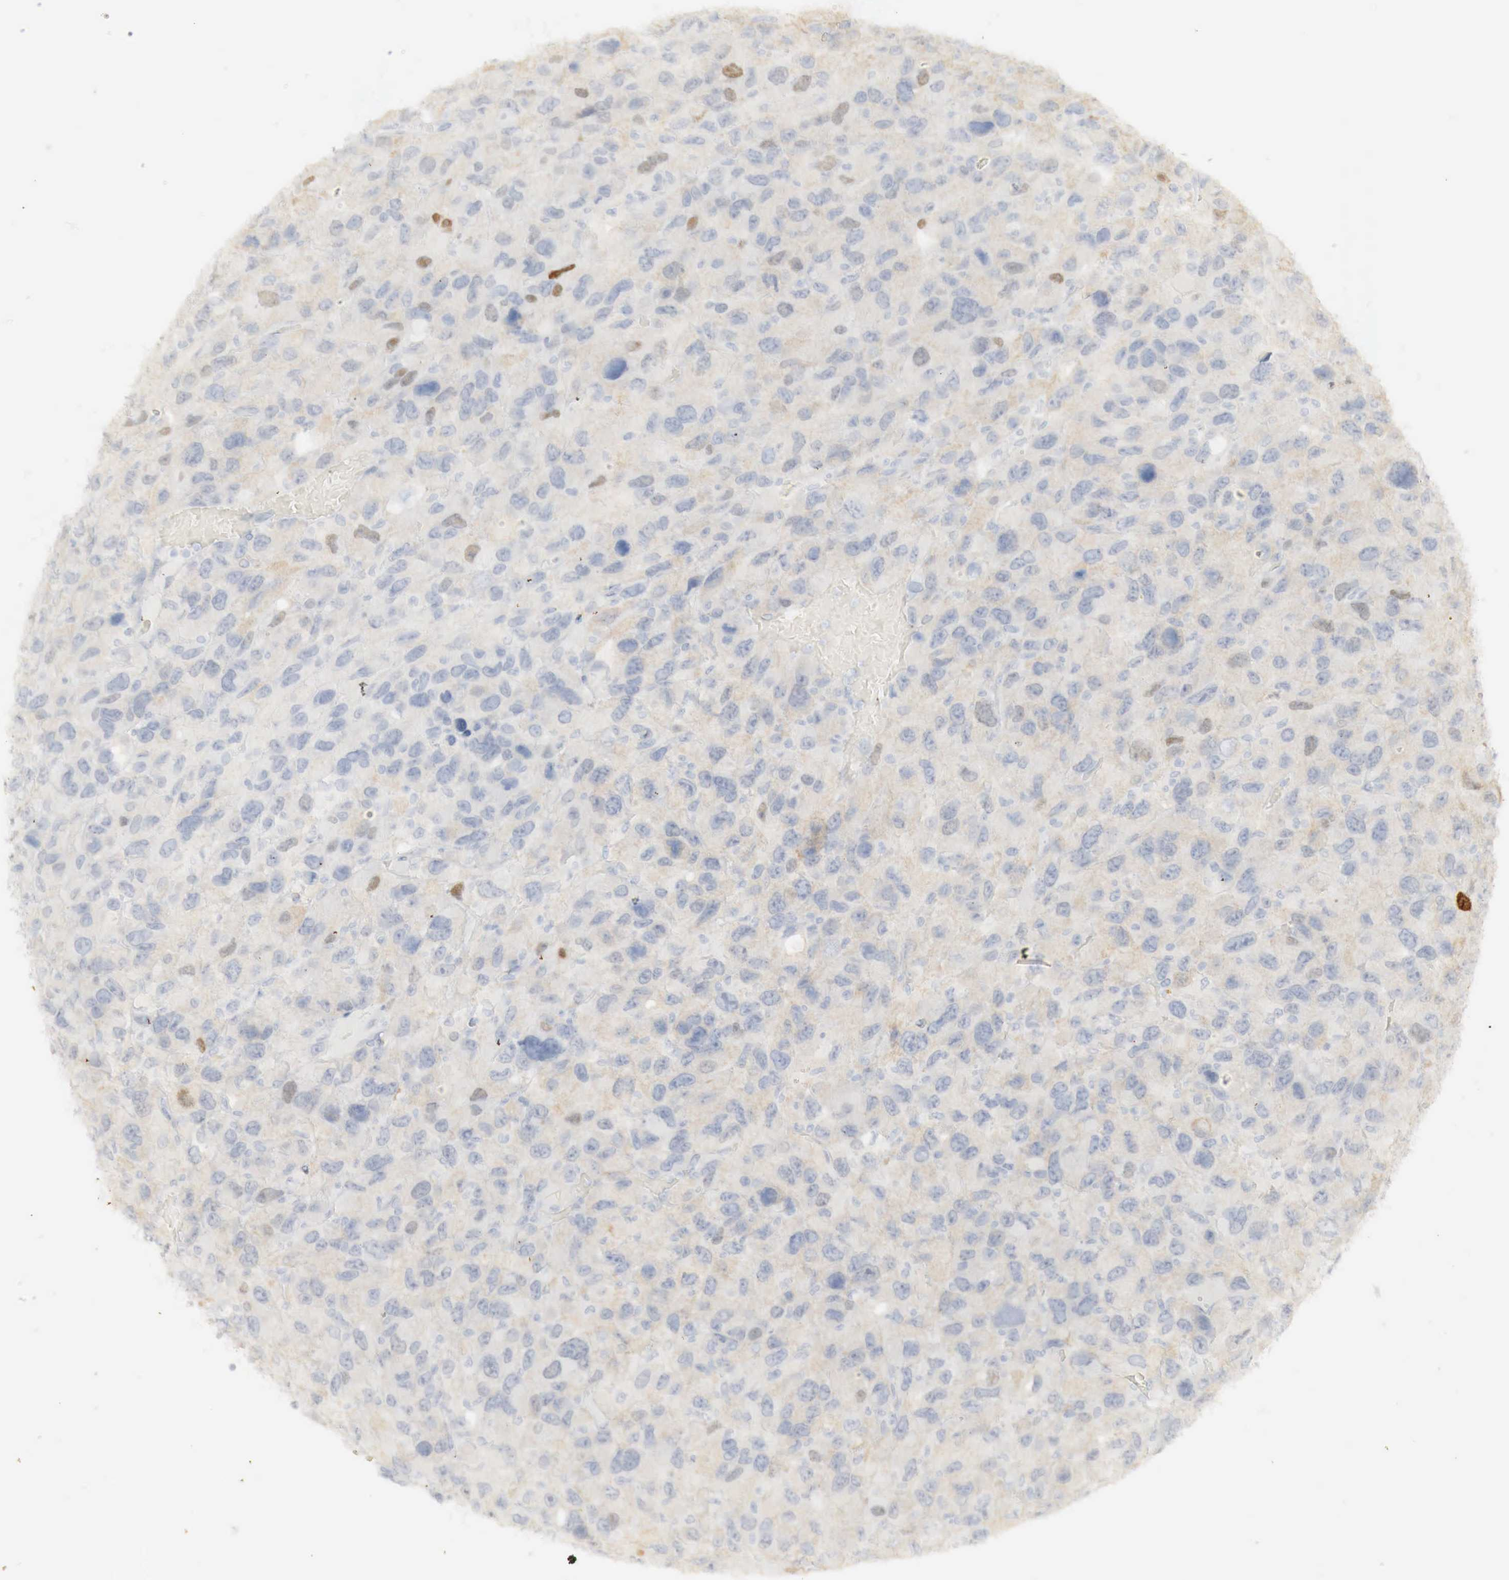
{"staining": {"intensity": "weak", "quantity": "<25%", "location": "cytoplasmic/membranous,nuclear"}, "tissue": "renal cancer", "cell_type": "Tumor cells", "image_type": "cancer", "snomed": [{"axis": "morphology", "description": "Adenocarcinoma, NOS"}, {"axis": "topography", "description": "Kidney"}], "caption": "Renal cancer stained for a protein using immunohistochemistry (IHC) displays no staining tumor cells.", "gene": "TP63", "patient": {"sex": "male", "age": 79}}